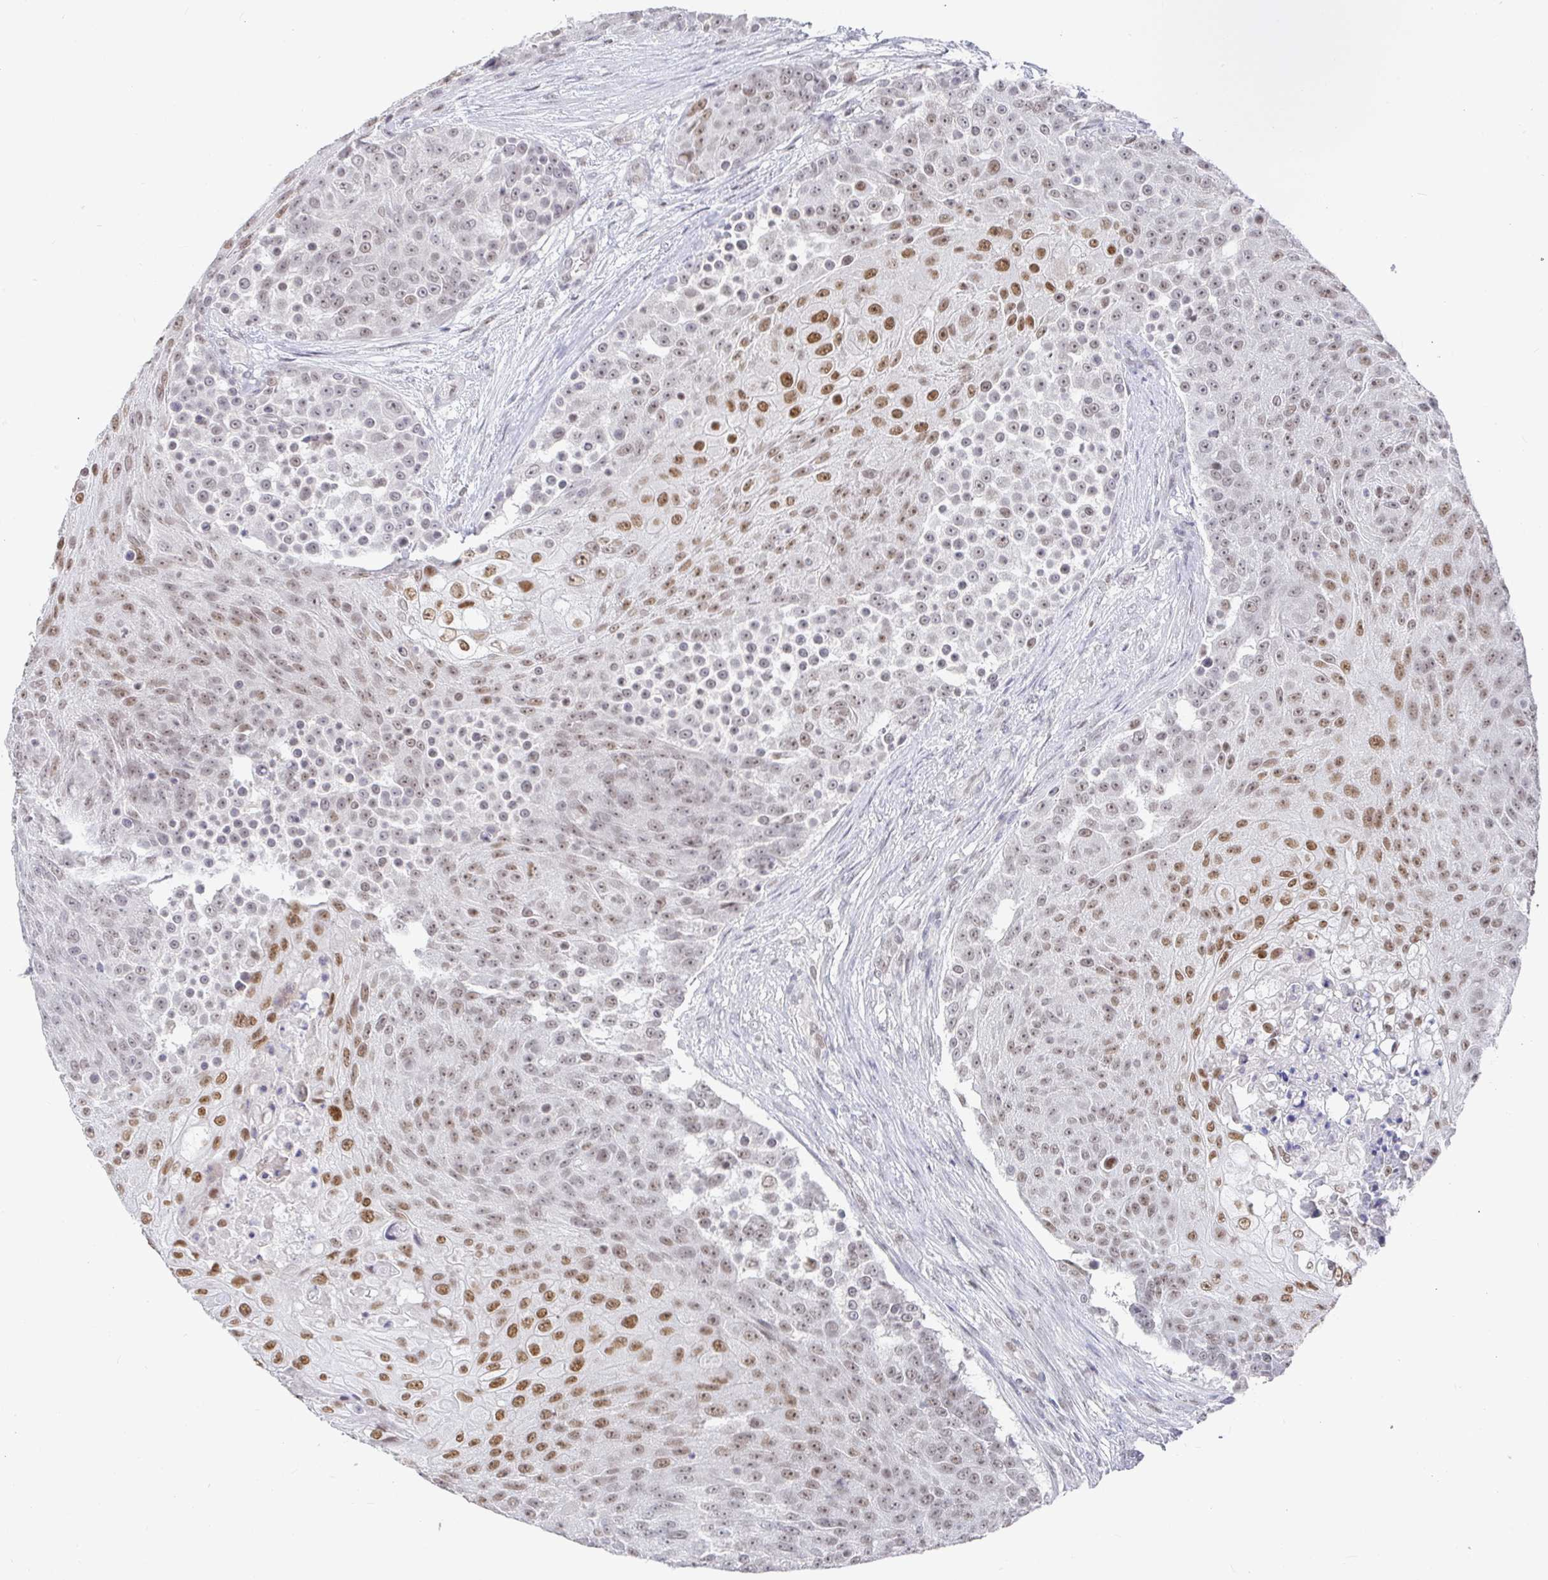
{"staining": {"intensity": "moderate", "quantity": "25%-75%", "location": "nuclear"}, "tissue": "urothelial cancer", "cell_type": "Tumor cells", "image_type": "cancer", "snomed": [{"axis": "morphology", "description": "Urothelial carcinoma, High grade"}, {"axis": "topography", "description": "Urinary bladder"}], "caption": "An immunohistochemistry photomicrograph of neoplastic tissue is shown. Protein staining in brown labels moderate nuclear positivity in high-grade urothelial carcinoma within tumor cells. (Brightfield microscopy of DAB IHC at high magnification).", "gene": "RCOR1", "patient": {"sex": "female", "age": 63}}